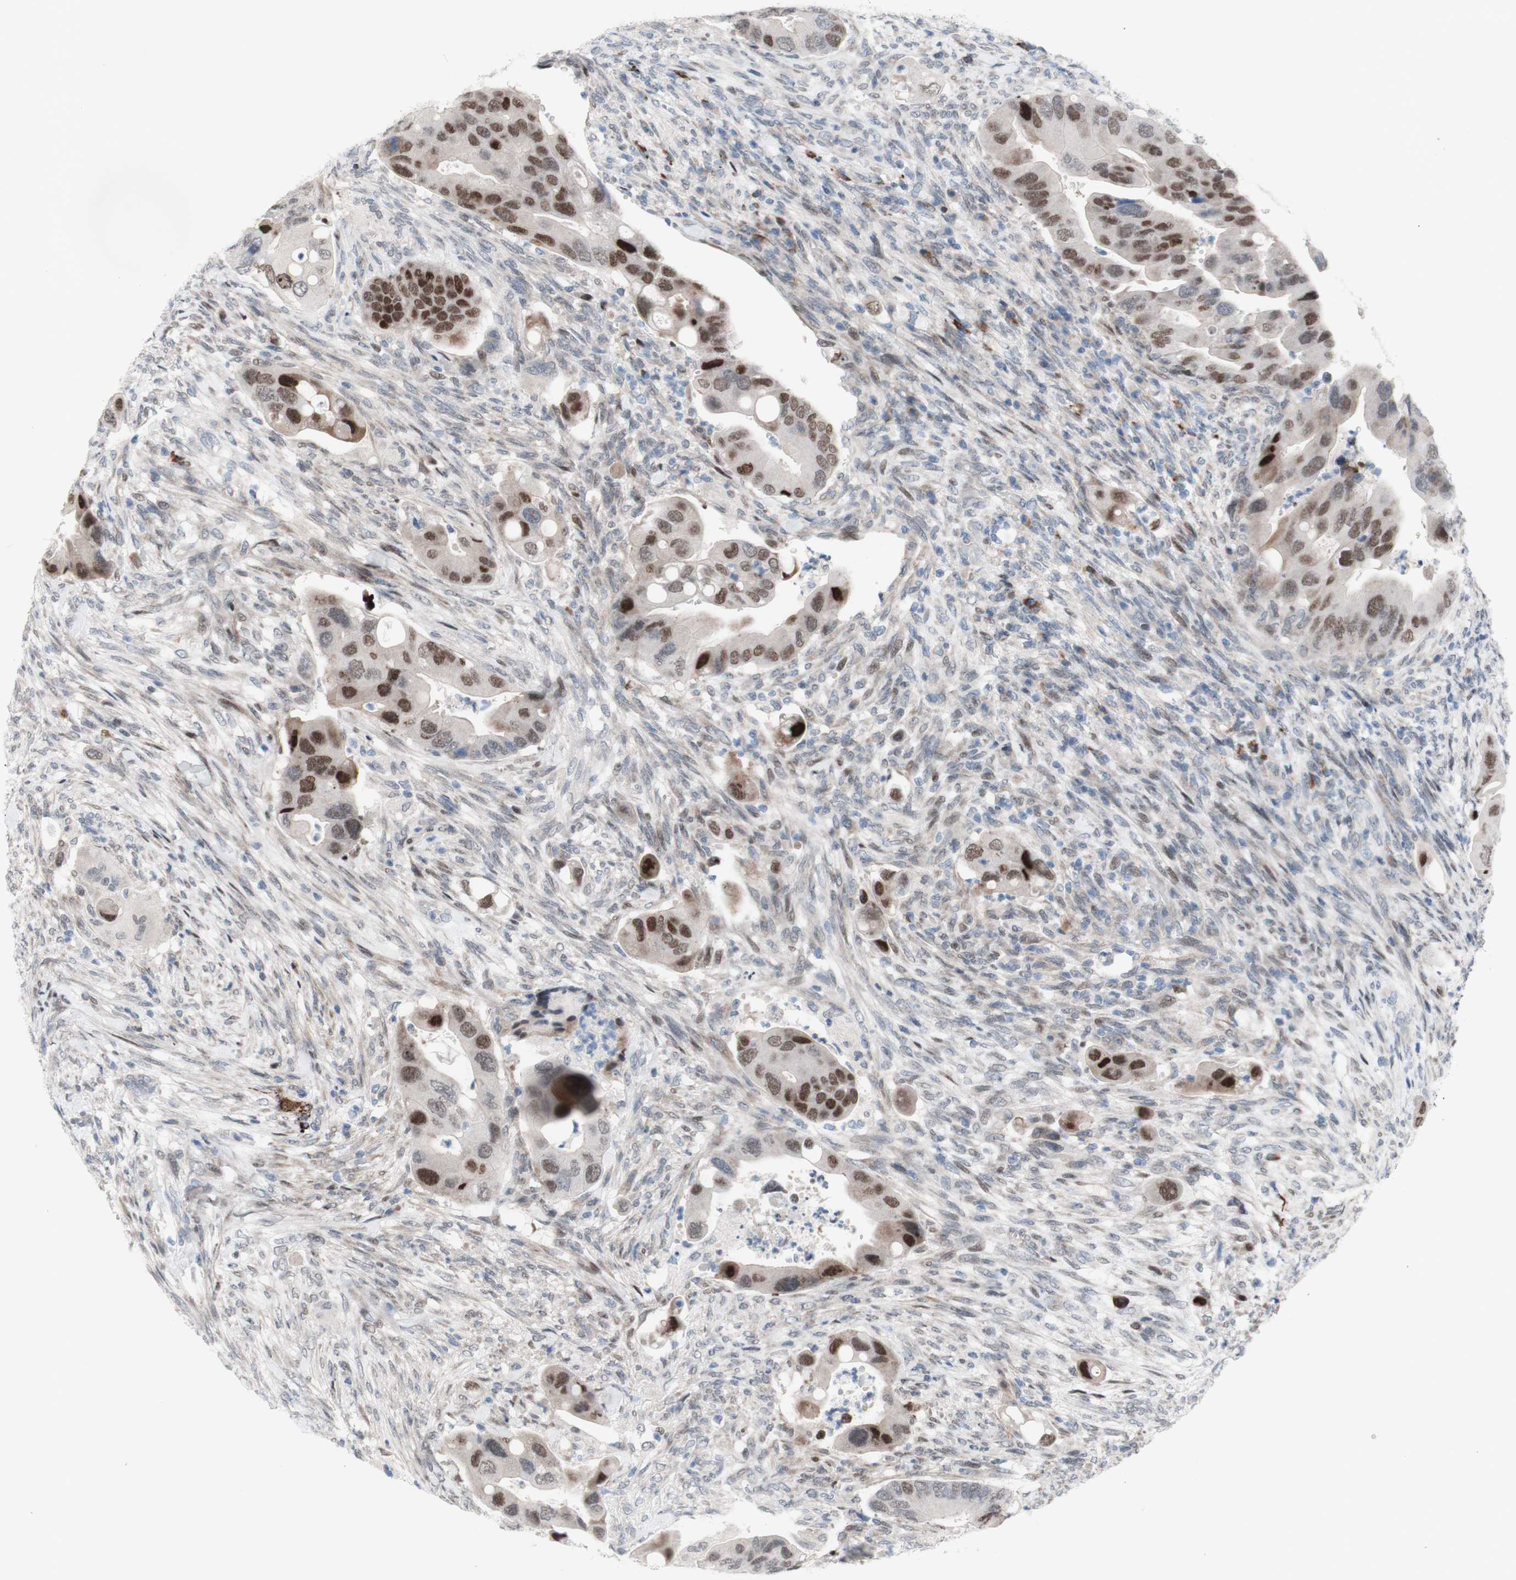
{"staining": {"intensity": "strong", "quantity": ">75%", "location": "nuclear"}, "tissue": "colorectal cancer", "cell_type": "Tumor cells", "image_type": "cancer", "snomed": [{"axis": "morphology", "description": "Adenocarcinoma, NOS"}, {"axis": "topography", "description": "Rectum"}], "caption": "Immunohistochemical staining of colorectal adenocarcinoma exhibits high levels of strong nuclear staining in about >75% of tumor cells.", "gene": "PHTF2", "patient": {"sex": "female", "age": 57}}